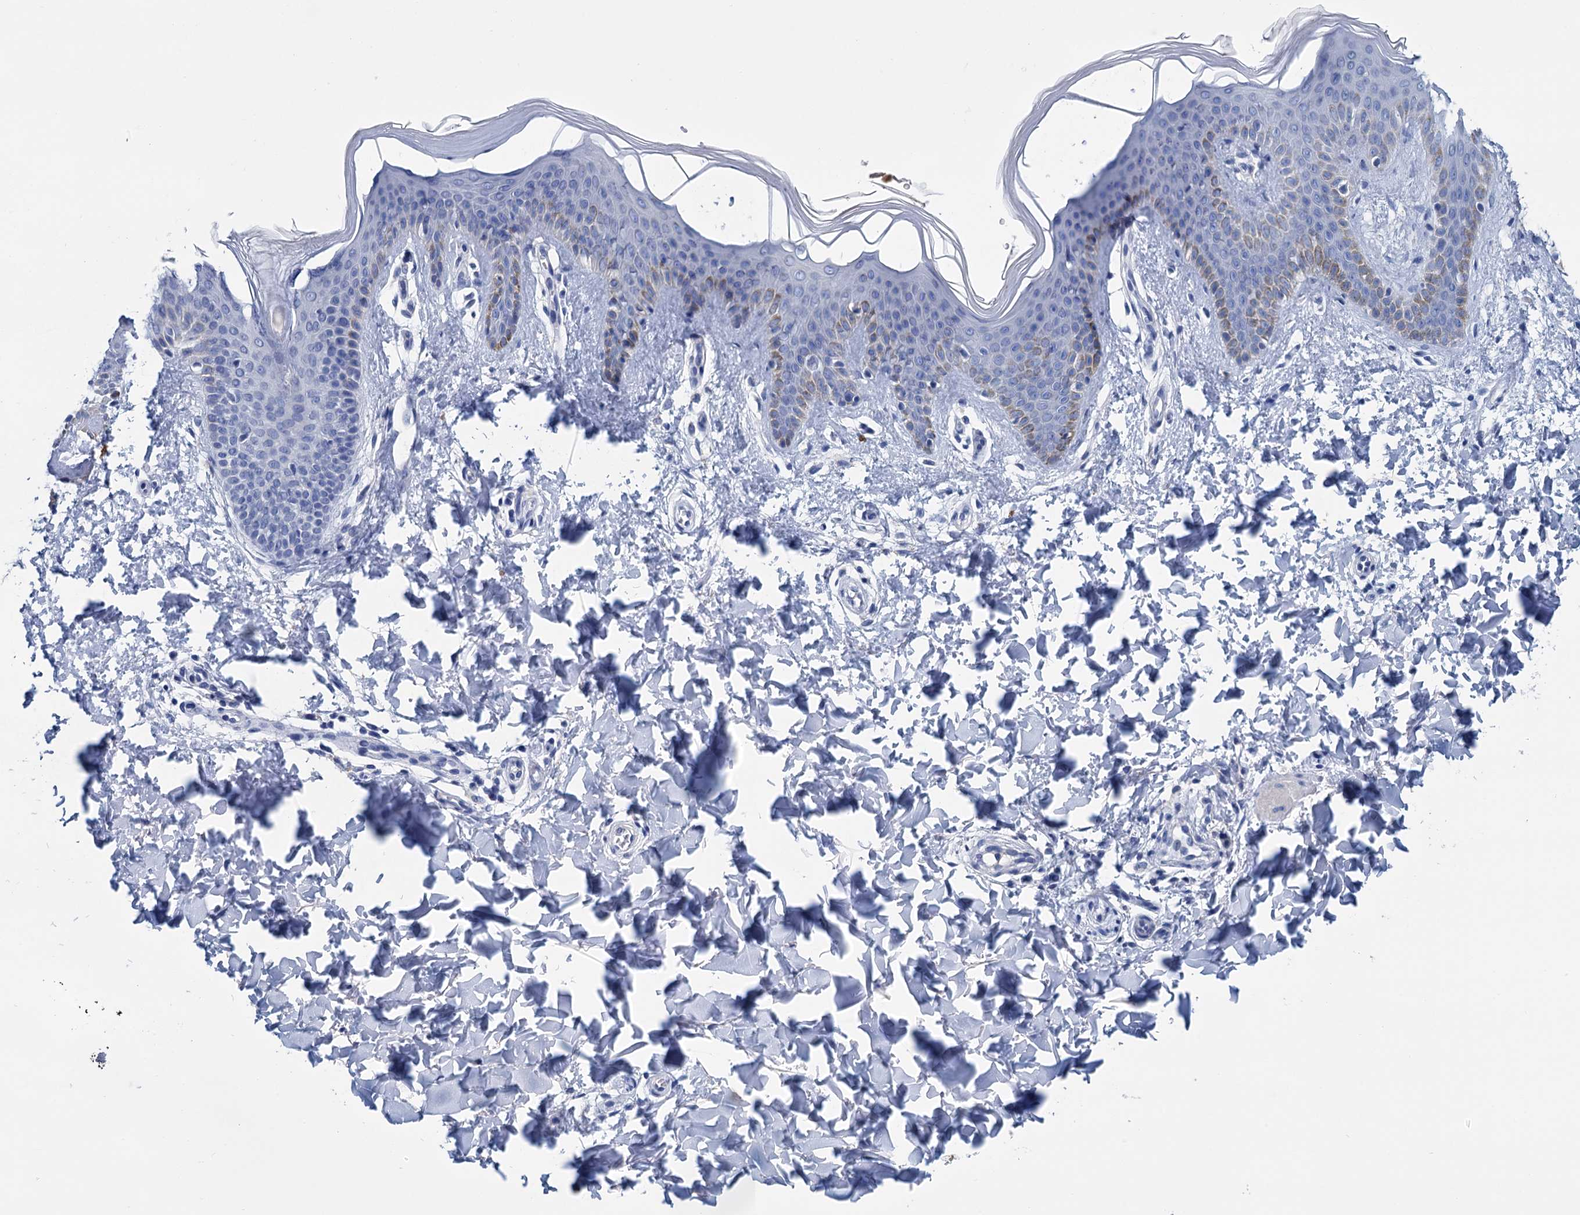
{"staining": {"intensity": "negative", "quantity": "none", "location": "none"}, "tissue": "skin", "cell_type": "Fibroblasts", "image_type": "normal", "snomed": [{"axis": "morphology", "description": "Normal tissue, NOS"}, {"axis": "topography", "description": "Skin"}], "caption": "This is an immunohistochemistry (IHC) photomicrograph of normal skin. There is no expression in fibroblasts.", "gene": "MYOZ3", "patient": {"sex": "male", "age": 36}}